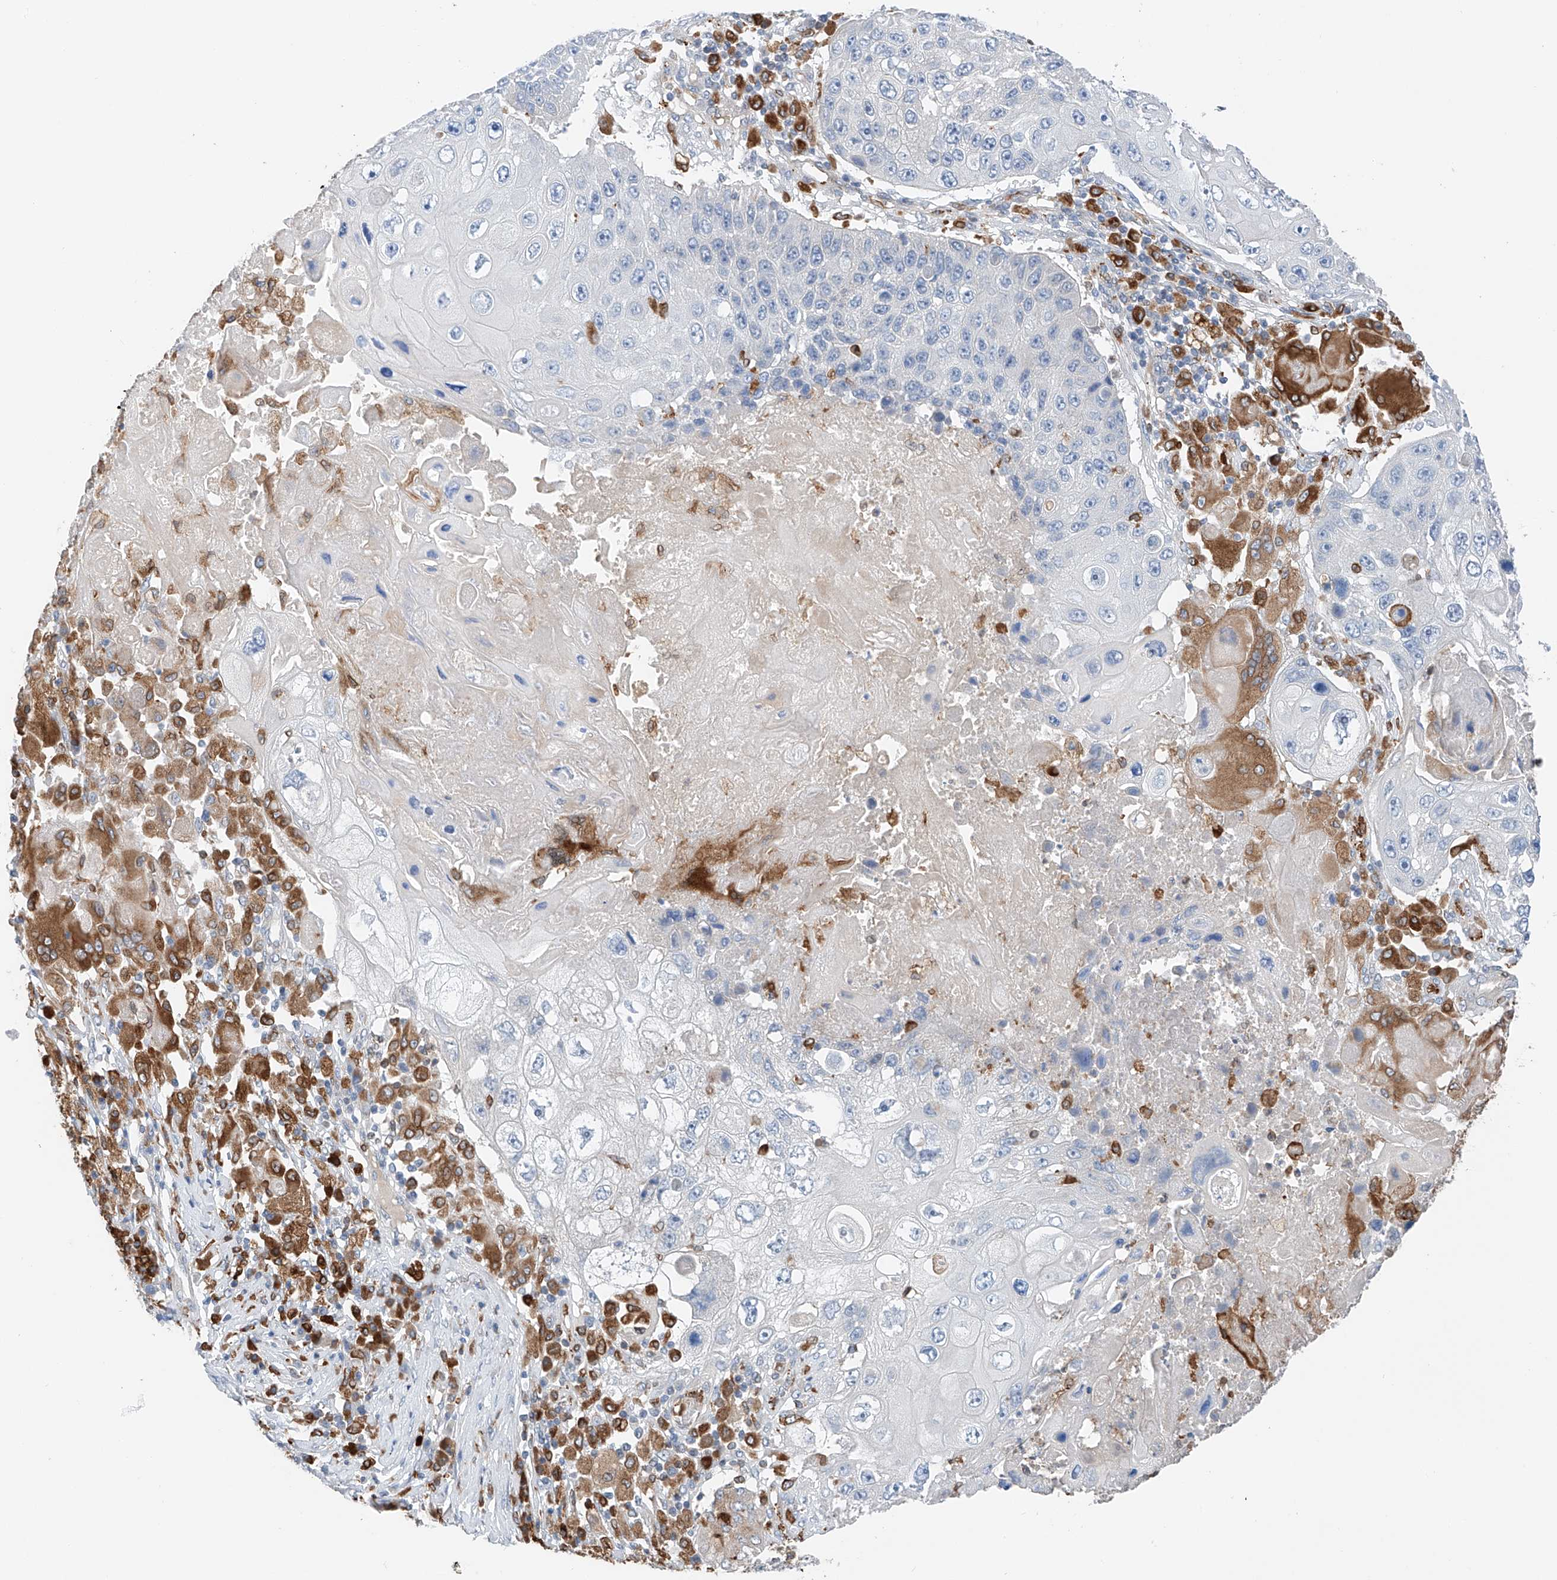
{"staining": {"intensity": "negative", "quantity": "none", "location": "none"}, "tissue": "lung cancer", "cell_type": "Tumor cells", "image_type": "cancer", "snomed": [{"axis": "morphology", "description": "Squamous cell carcinoma, NOS"}, {"axis": "topography", "description": "Lung"}], "caption": "The image shows no staining of tumor cells in lung squamous cell carcinoma.", "gene": "TBXAS1", "patient": {"sex": "male", "age": 61}}